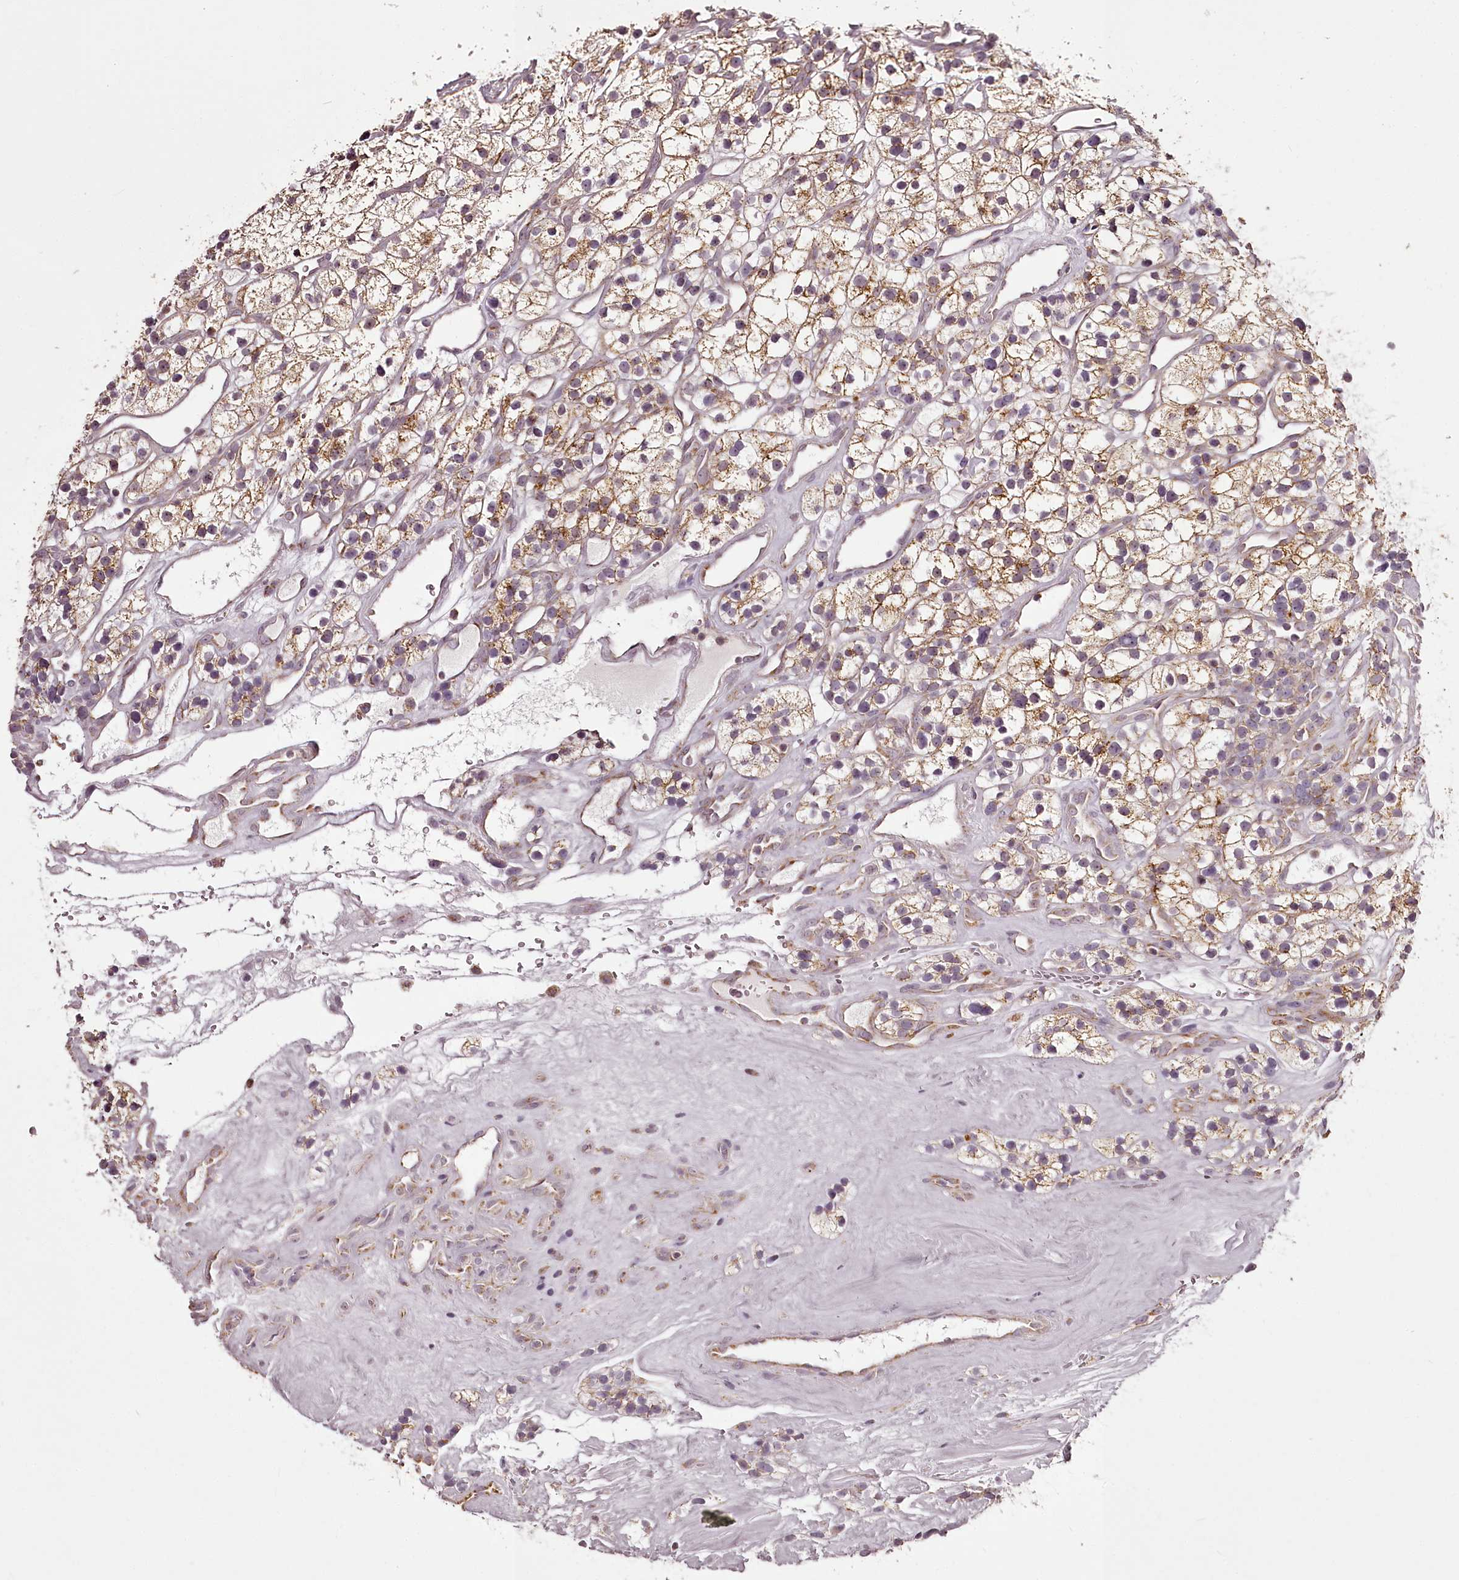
{"staining": {"intensity": "moderate", "quantity": ">75%", "location": "cytoplasmic/membranous"}, "tissue": "renal cancer", "cell_type": "Tumor cells", "image_type": "cancer", "snomed": [{"axis": "morphology", "description": "Adenocarcinoma, NOS"}, {"axis": "topography", "description": "Kidney"}], "caption": "Immunohistochemistry (DAB (3,3'-diaminobenzidine)) staining of renal adenocarcinoma displays moderate cytoplasmic/membranous protein staining in approximately >75% of tumor cells.", "gene": "CHCHD2", "patient": {"sex": "female", "age": 57}}